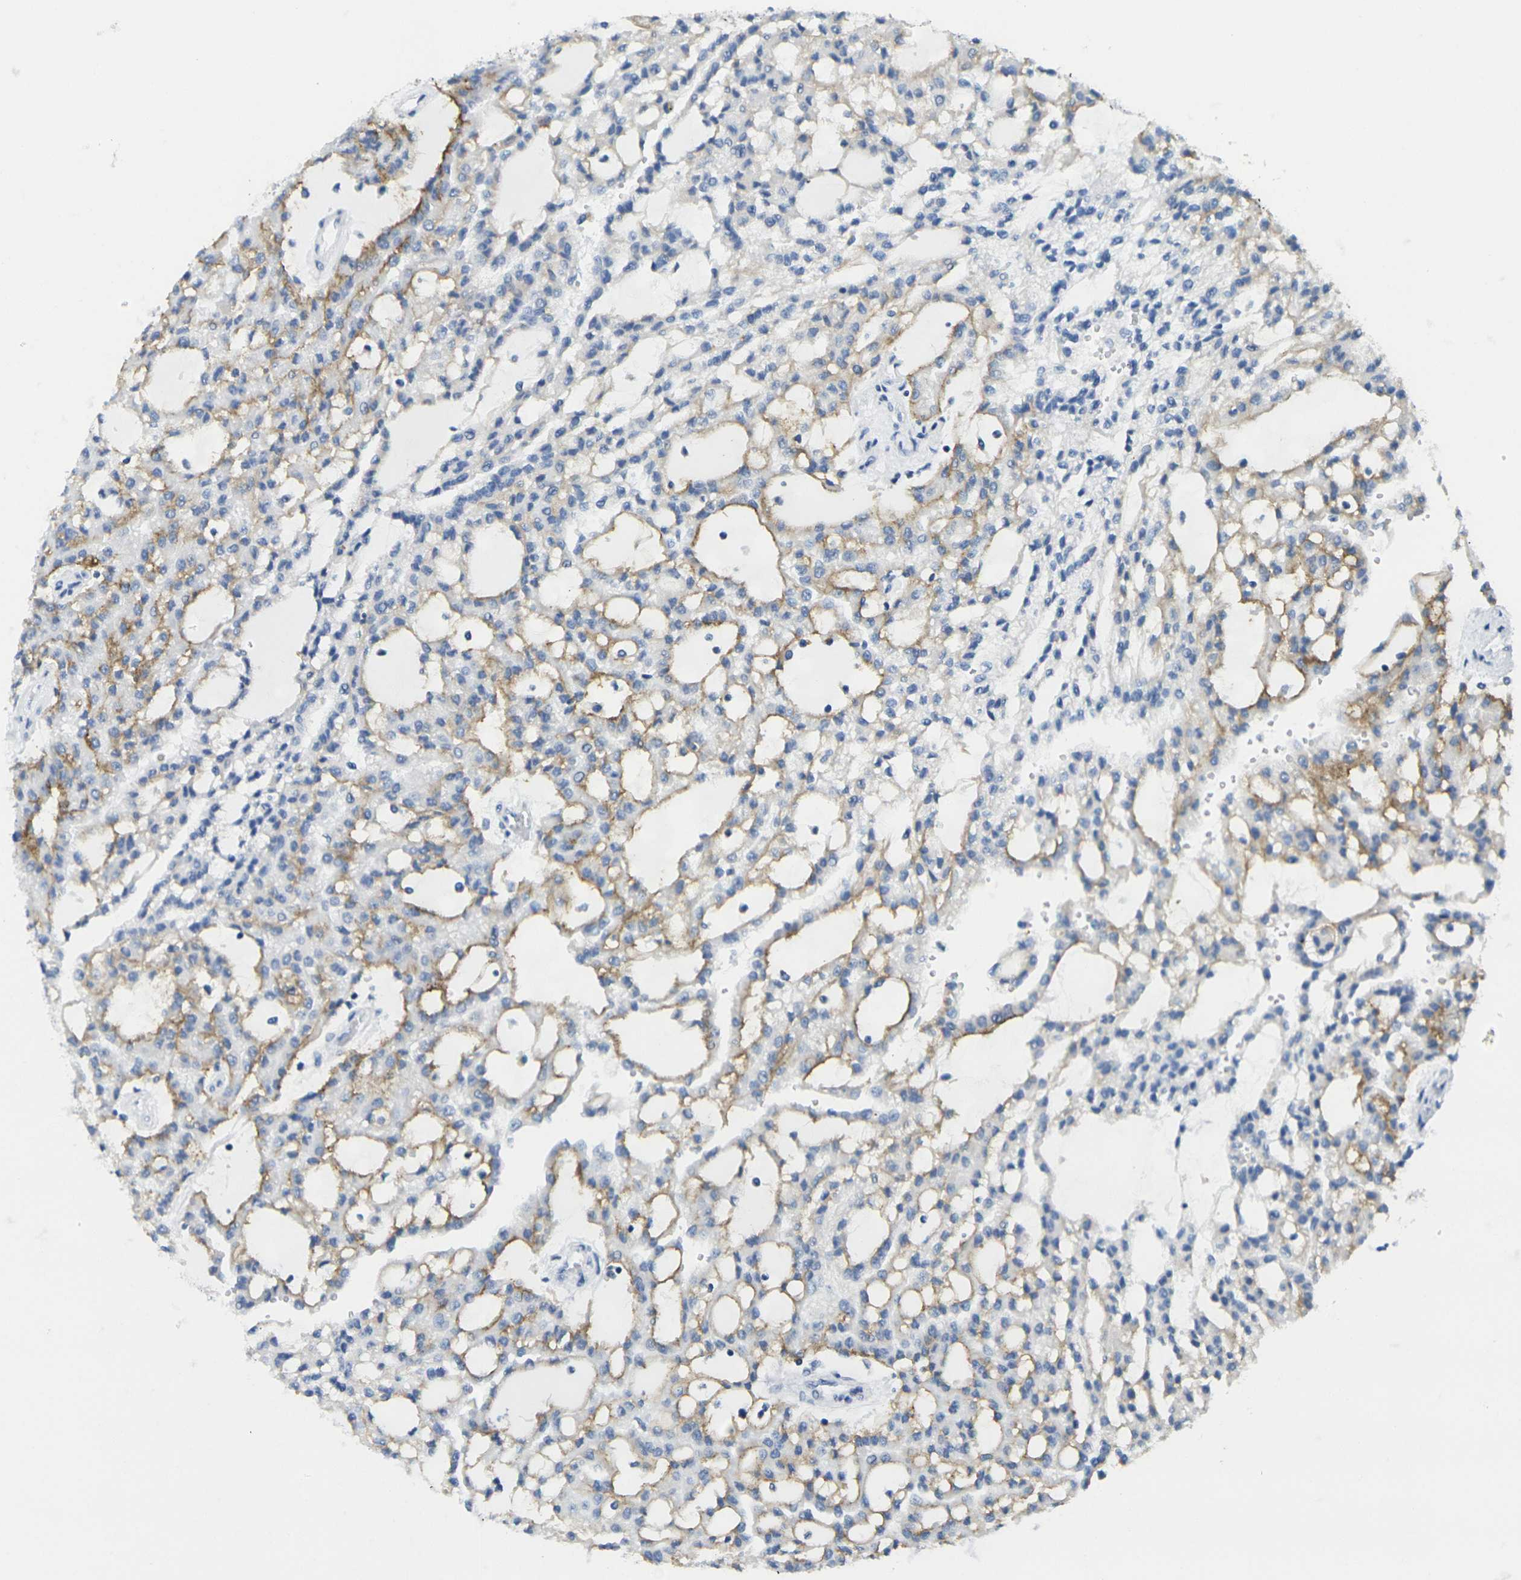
{"staining": {"intensity": "moderate", "quantity": "<25%", "location": "cytoplasmic/membranous"}, "tissue": "renal cancer", "cell_type": "Tumor cells", "image_type": "cancer", "snomed": [{"axis": "morphology", "description": "Adenocarcinoma, NOS"}, {"axis": "topography", "description": "Kidney"}], "caption": "An immunohistochemistry (IHC) micrograph of neoplastic tissue is shown. Protein staining in brown highlights moderate cytoplasmic/membranous positivity in renal cancer (adenocarcinoma) within tumor cells.", "gene": "FAM3D", "patient": {"sex": "male", "age": 63}}